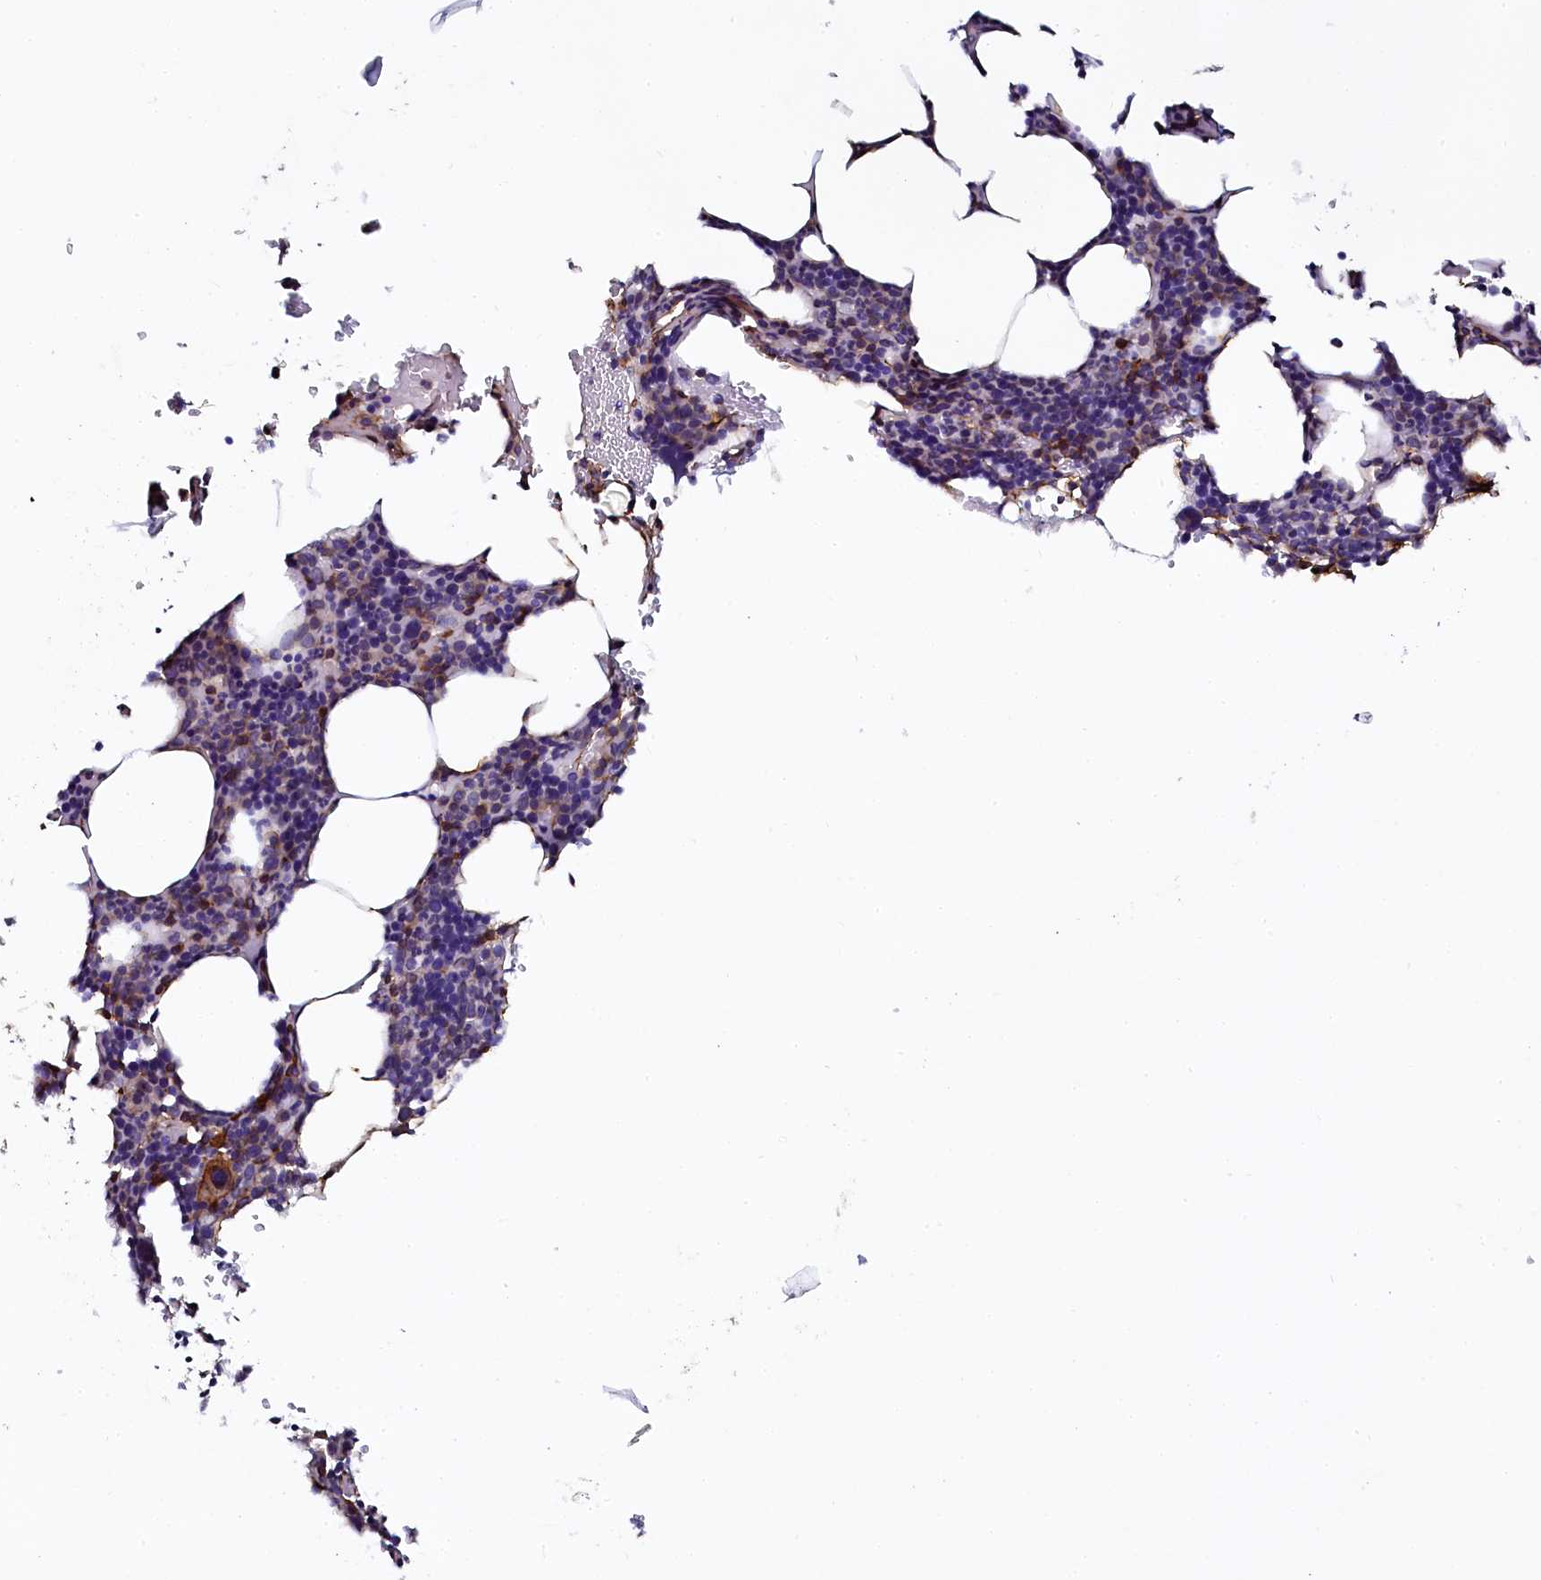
{"staining": {"intensity": "strong", "quantity": "<25%", "location": "cytoplasmic/membranous"}, "tissue": "bone marrow", "cell_type": "Hematopoietic cells", "image_type": "normal", "snomed": [{"axis": "morphology", "description": "Normal tissue, NOS"}, {"axis": "topography", "description": "Bone marrow"}], "caption": "The photomicrograph displays immunohistochemical staining of normal bone marrow. There is strong cytoplasmic/membranous expression is appreciated in approximately <25% of hematopoietic cells.", "gene": "AAAS", "patient": {"sex": "female", "age": 77}}